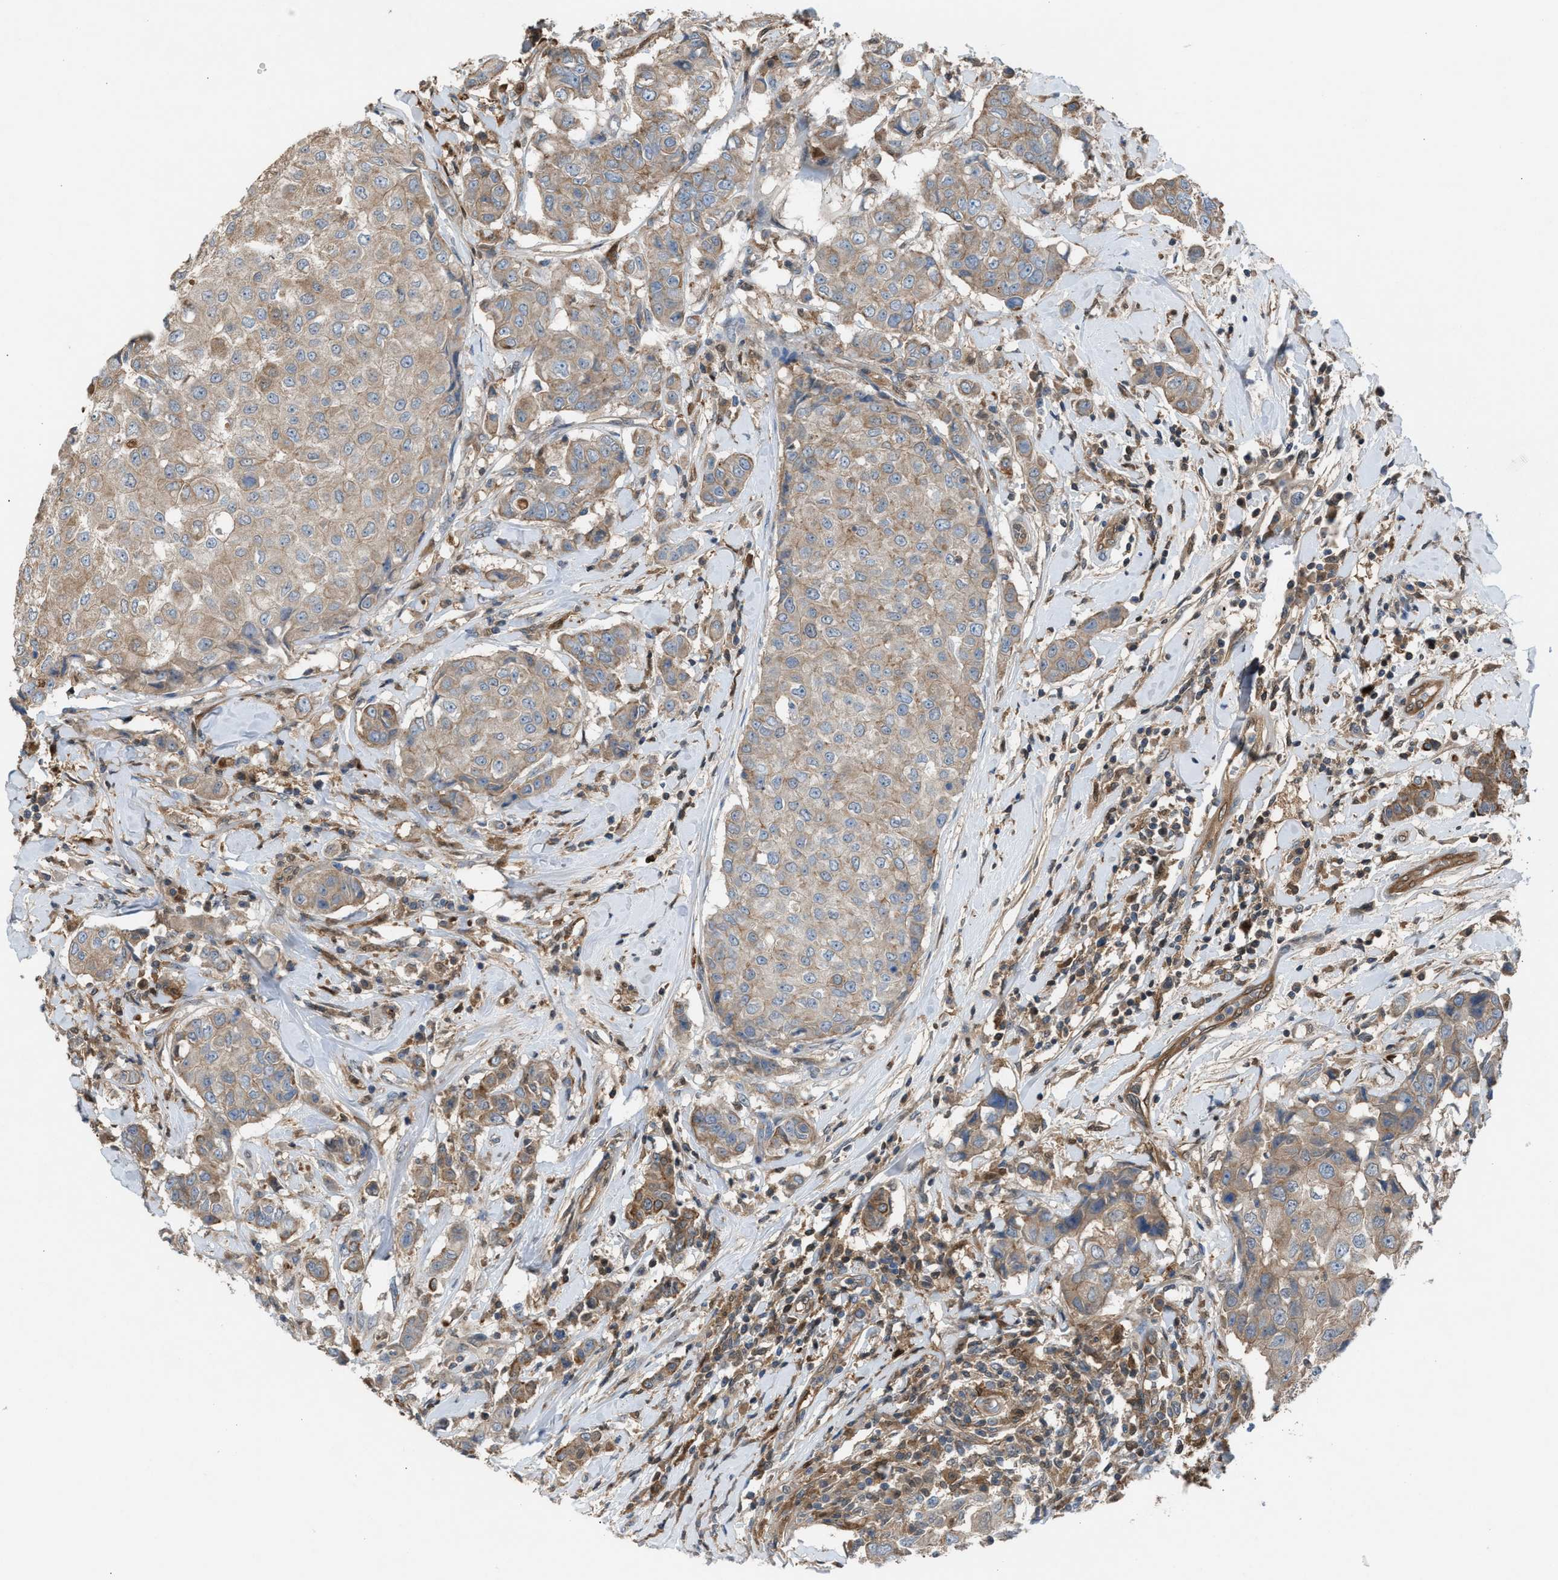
{"staining": {"intensity": "weak", "quantity": "<25%", "location": "cytoplasmic/membranous"}, "tissue": "breast cancer", "cell_type": "Tumor cells", "image_type": "cancer", "snomed": [{"axis": "morphology", "description": "Duct carcinoma"}, {"axis": "topography", "description": "Breast"}], "caption": "The immunohistochemistry (IHC) photomicrograph has no significant expression in tumor cells of breast cancer (invasive ductal carcinoma) tissue. (DAB immunohistochemistry visualized using brightfield microscopy, high magnification).", "gene": "TPK1", "patient": {"sex": "female", "age": 27}}